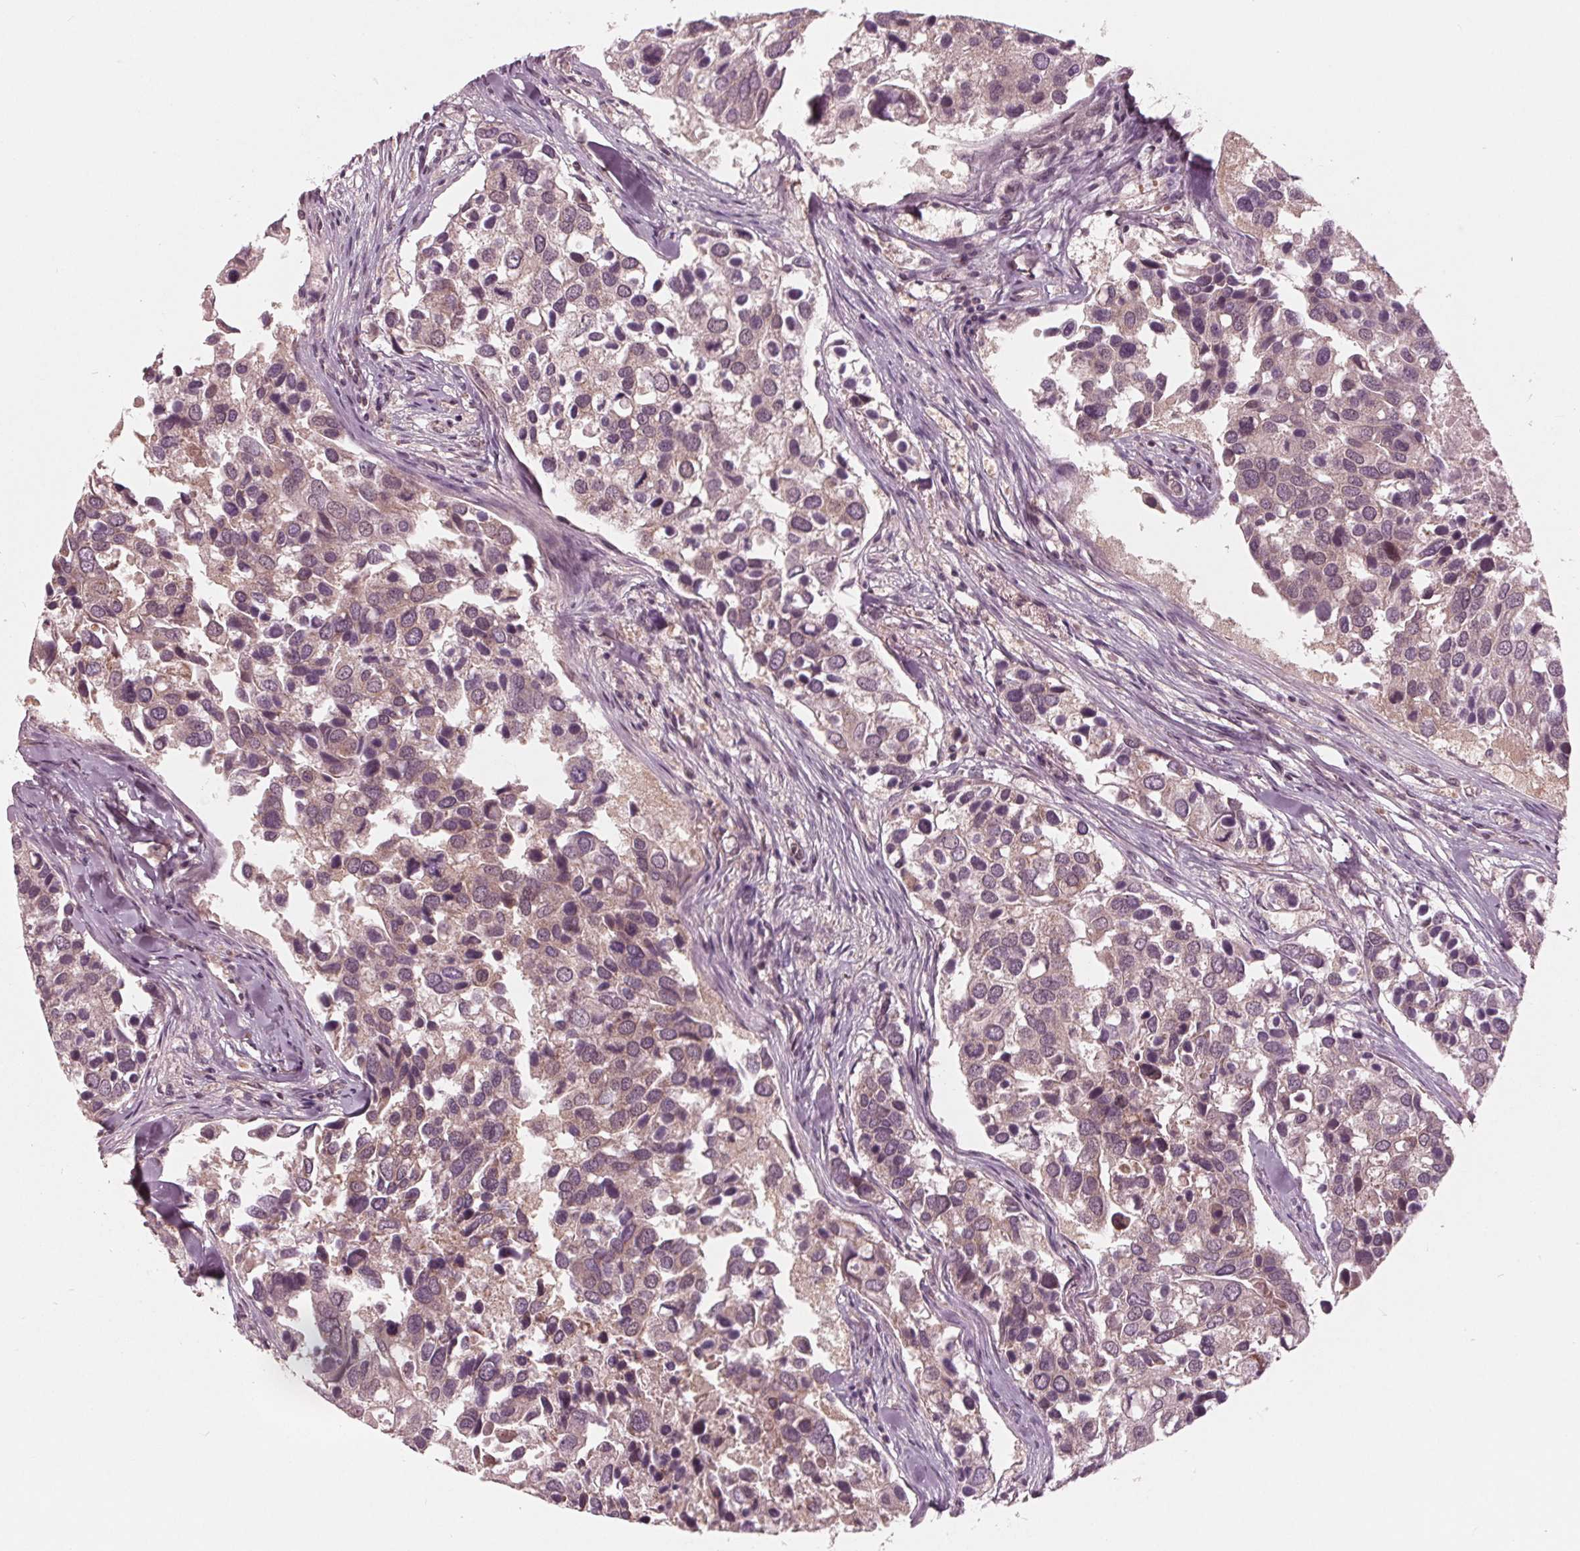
{"staining": {"intensity": "weak", "quantity": "<25%", "location": "cytoplasmic/membranous"}, "tissue": "breast cancer", "cell_type": "Tumor cells", "image_type": "cancer", "snomed": [{"axis": "morphology", "description": "Duct carcinoma"}, {"axis": "topography", "description": "Breast"}], "caption": "Immunohistochemistry histopathology image of breast cancer (infiltrating ductal carcinoma) stained for a protein (brown), which exhibits no staining in tumor cells.", "gene": "UBALD1", "patient": {"sex": "female", "age": 83}}